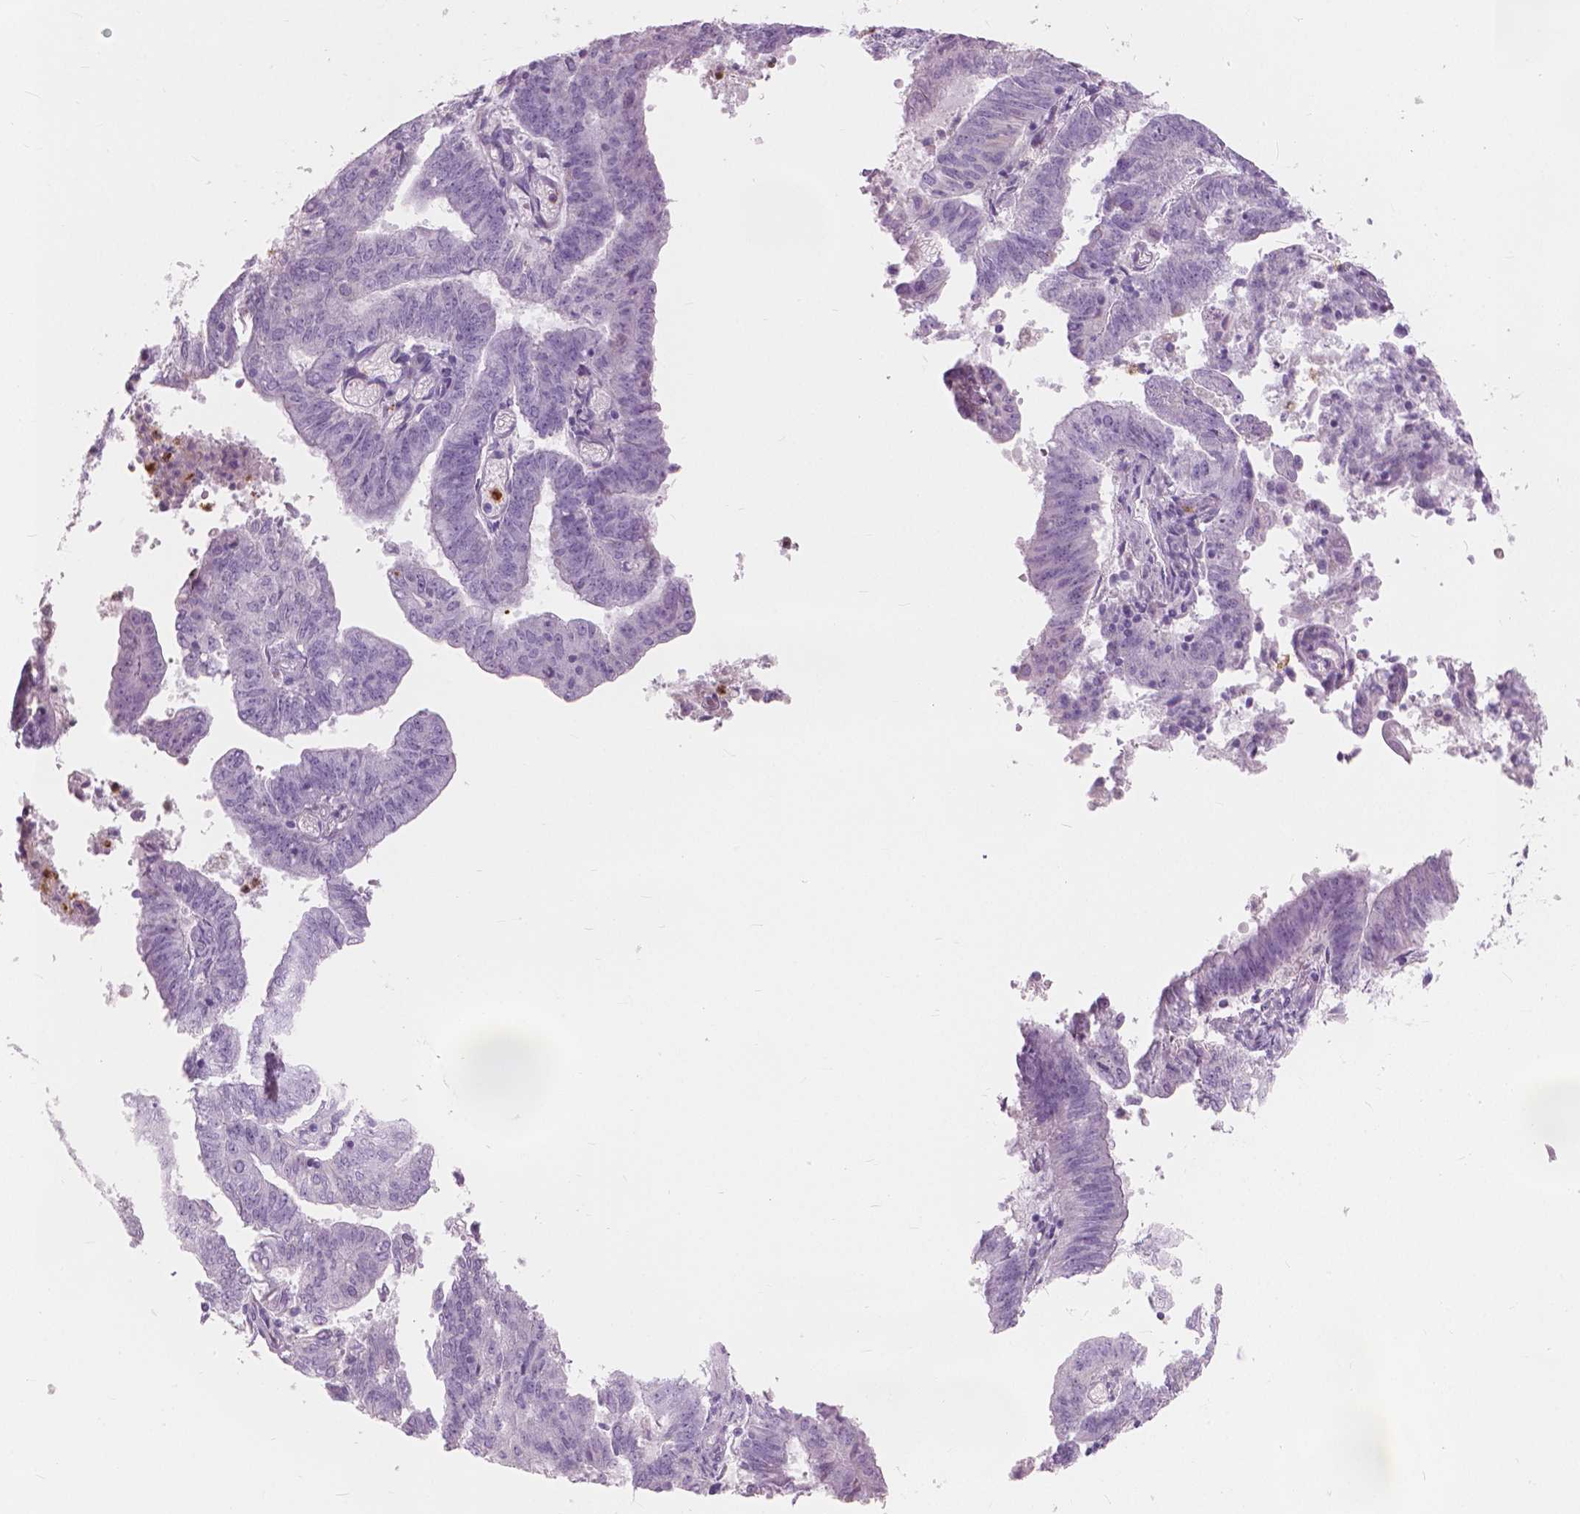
{"staining": {"intensity": "negative", "quantity": "none", "location": "none"}, "tissue": "endometrial cancer", "cell_type": "Tumor cells", "image_type": "cancer", "snomed": [{"axis": "morphology", "description": "Adenocarcinoma, NOS"}, {"axis": "topography", "description": "Endometrium"}], "caption": "Immunohistochemical staining of human endometrial cancer (adenocarcinoma) reveals no significant positivity in tumor cells.", "gene": "CXCR2", "patient": {"sex": "female", "age": 82}}